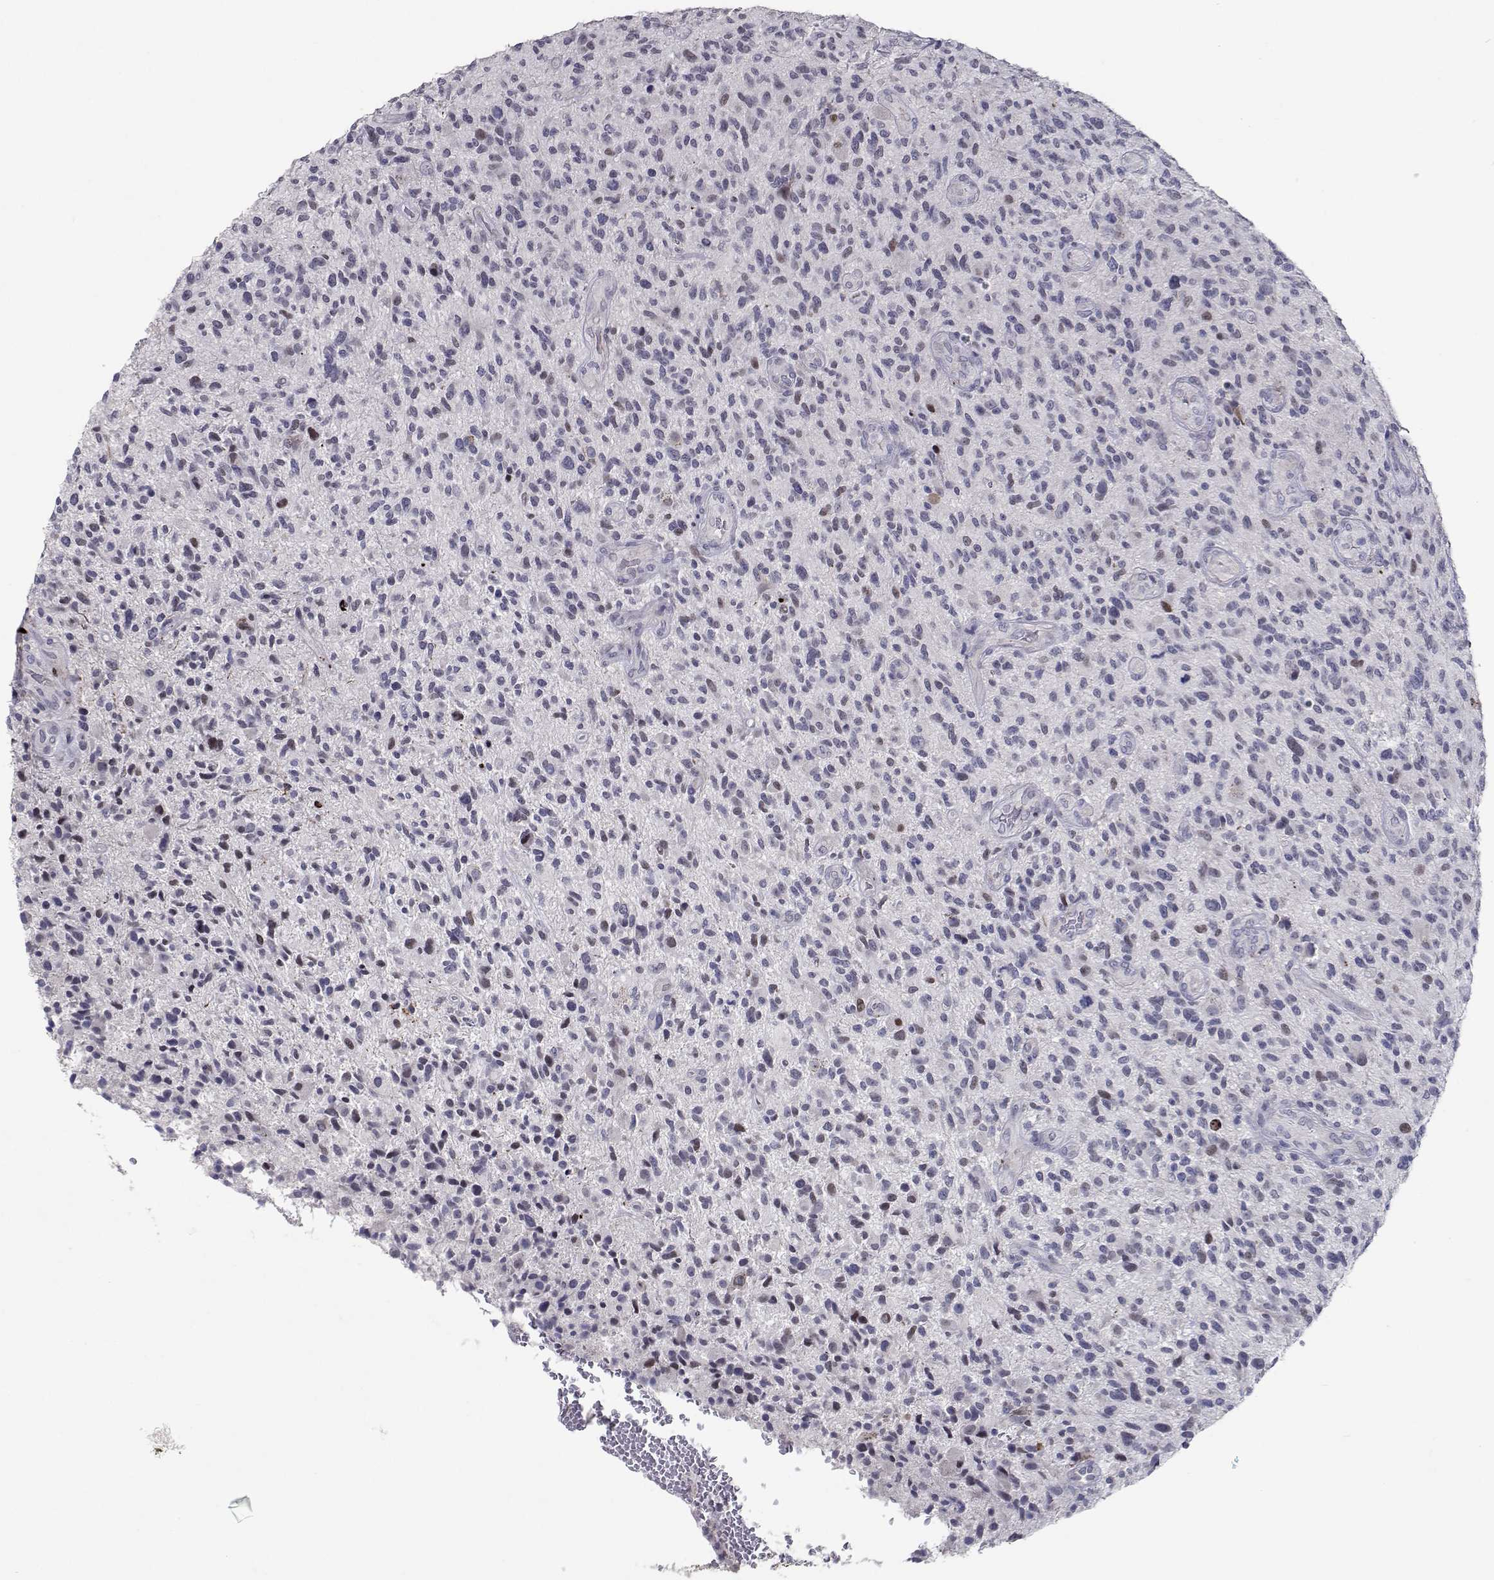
{"staining": {"intensity": "negative", "quantity": "none", "location": "none"}, "tissue": "glioma", "cell_type": "Tumor cells", "image_type": "cancer", "snomed": [{"axis": "morphology", "description": "Glioma, malignant, High grade"}, {"axis": "topography", "description": "Brain"}], "caption": "This is a histopathology image of immunohistochemistry (IHC) staining of malignant high-grade glioma, which shows no expression in tumor cells.", "gene": "RBPJL", "patient": {"sex": "male", "age": 47}}